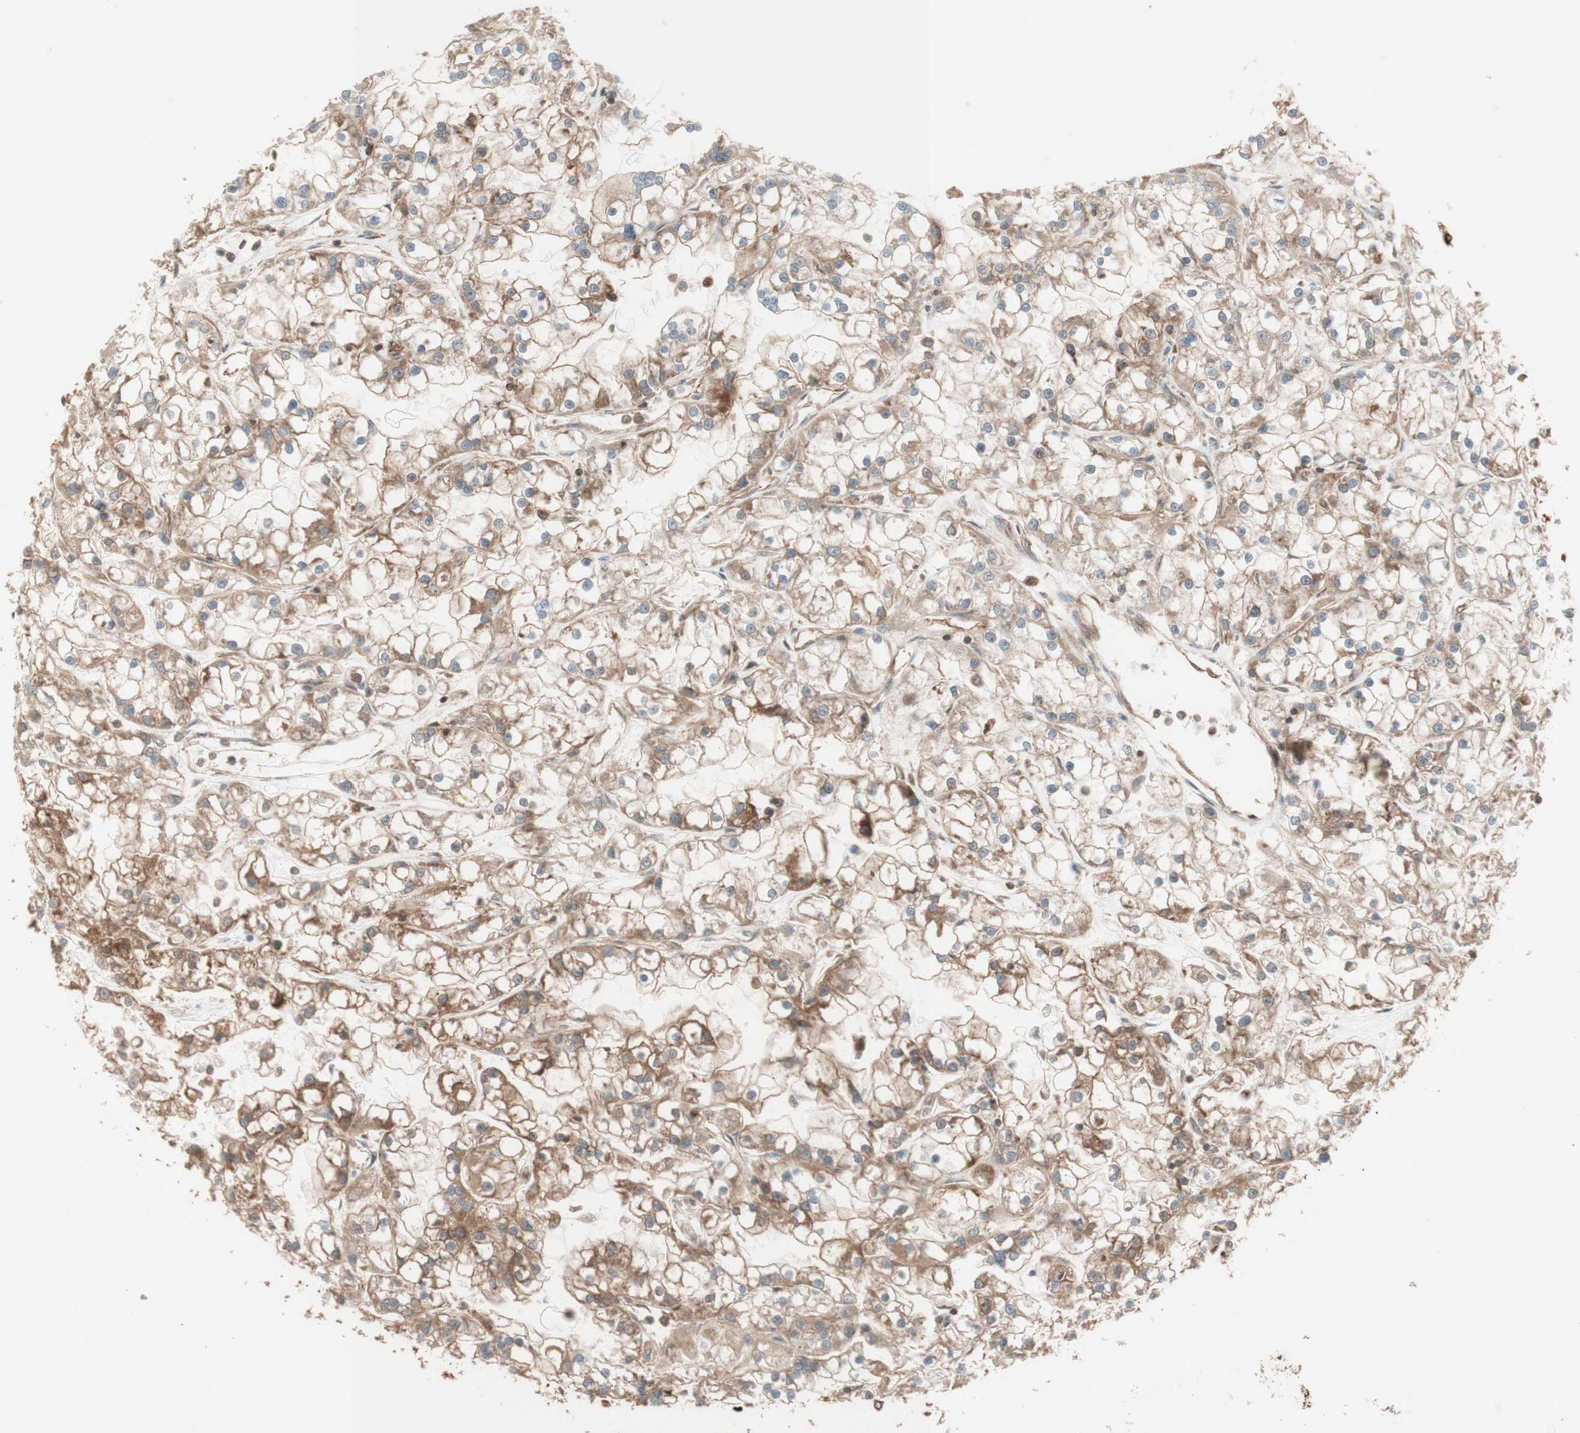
{"staining": {"intensity": "moderate", "quantity": ">75%", "location": "cytoplasmic/membranous"}, "tissue": "renal cancer", "cell_type": "Tumor cells", "image_type": "cancer", "snomed": [{"axis": "morphology", "description": "Adenocarcinoma, NOS"}, {"axis": "topography", "description": "Kidney"}], "caption": "A brown stain labels moderate cytoplasmic/membranous expression of a protein in human renal cancer (adenocarcinoma) tumor cells. Immunohistochemistry (ihc) stains the protein in brown and the nuclei are stained blue.", "gene": "YWHAB", "patient": {"sex": "female", "age": 52}}